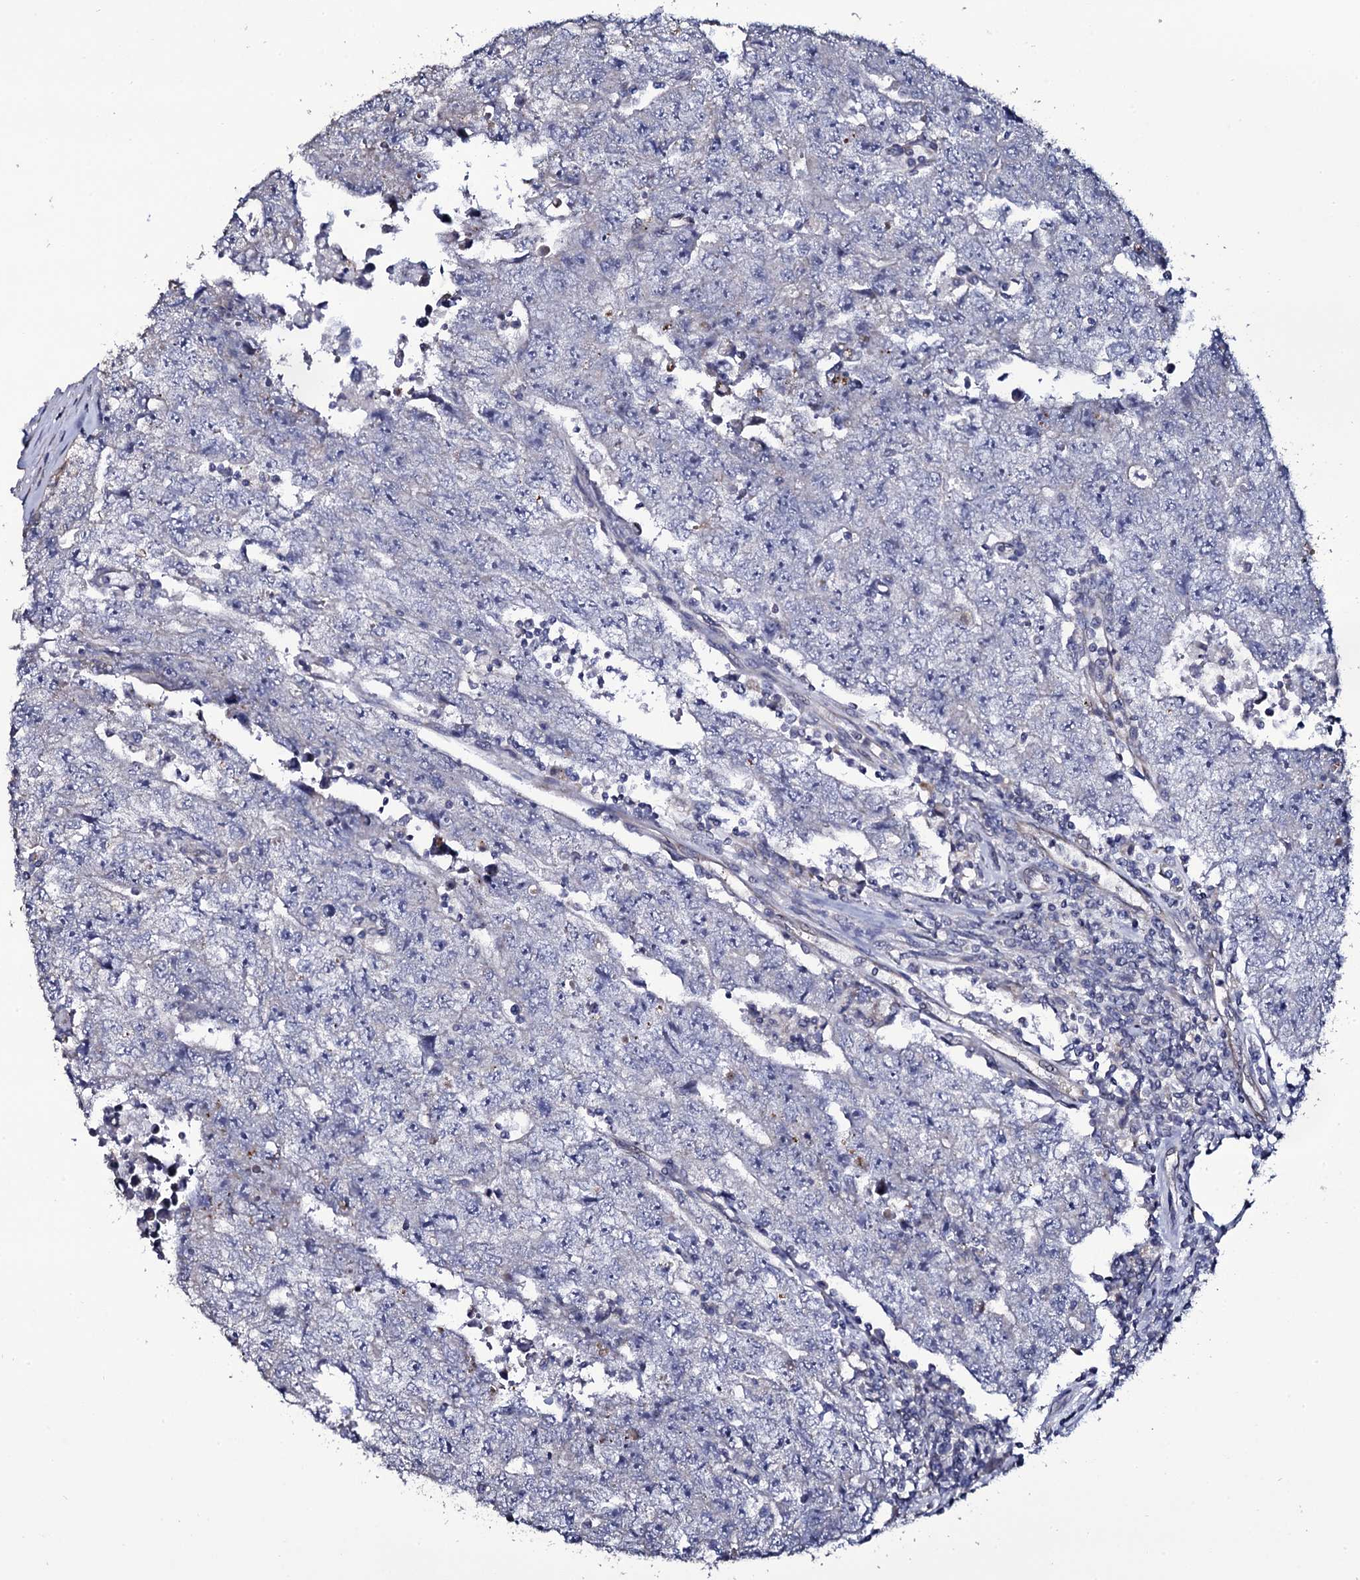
{"staining": {"intensity": "negative", "quantity": "none", "location": "none"}, "tissue": "testis cancer", "cell_type": "Tumor cells", "image_type": "cancer", "snomed": [{"axis": "morphology", "description": "Carcinoma, Embryonal, NOS"}, {"axis": "topography", "description": "Testis"}], "caption": "Tumor cells show no significant protein staining in testis cancer (embryonal carcinoma).", "gene": "CRYL1", "patient": {"sex": "male", "age": 17}}